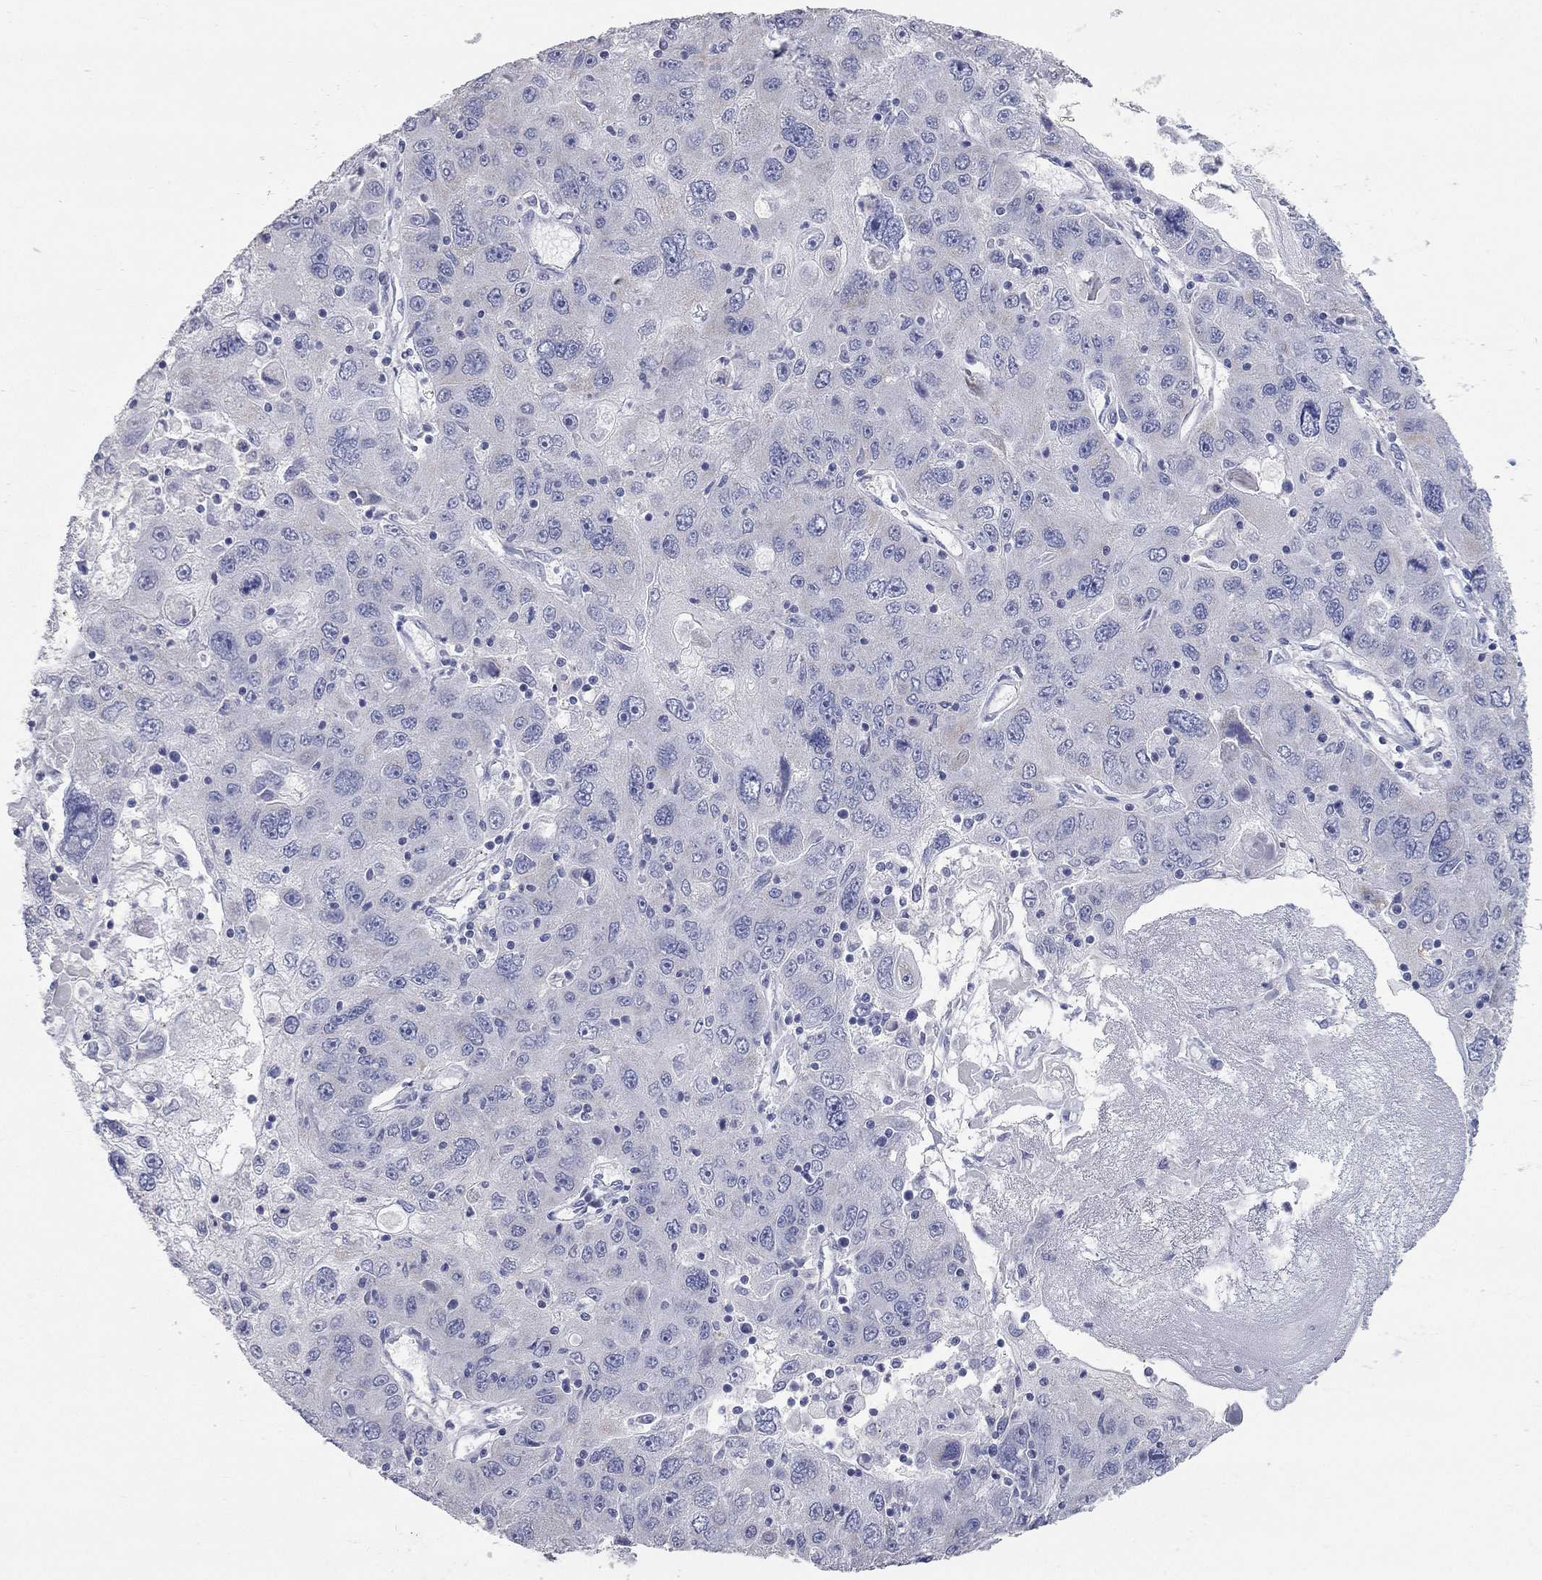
{"staining": {"intensity": "negative", "quantity": "none", "location": "none"}, "tissue": "stomach cancer", "cell_type": "Tumor cells", "image_type": "cancer", "snomed": [{"axis": "morphology", "description": "Adenocarcinoma, NOS"}, {"axis": "topography", "description": "Stomach"}], "caption": "High magnification brightfield microscopy of stomach cancer (adenocarcinoma) stained with DAB (brown) and counterstained with hematoxylin (blue): tumor cells show no significant expression.", "gene": "CFAP161", "patient": {"sex": "male", "age": 56}}